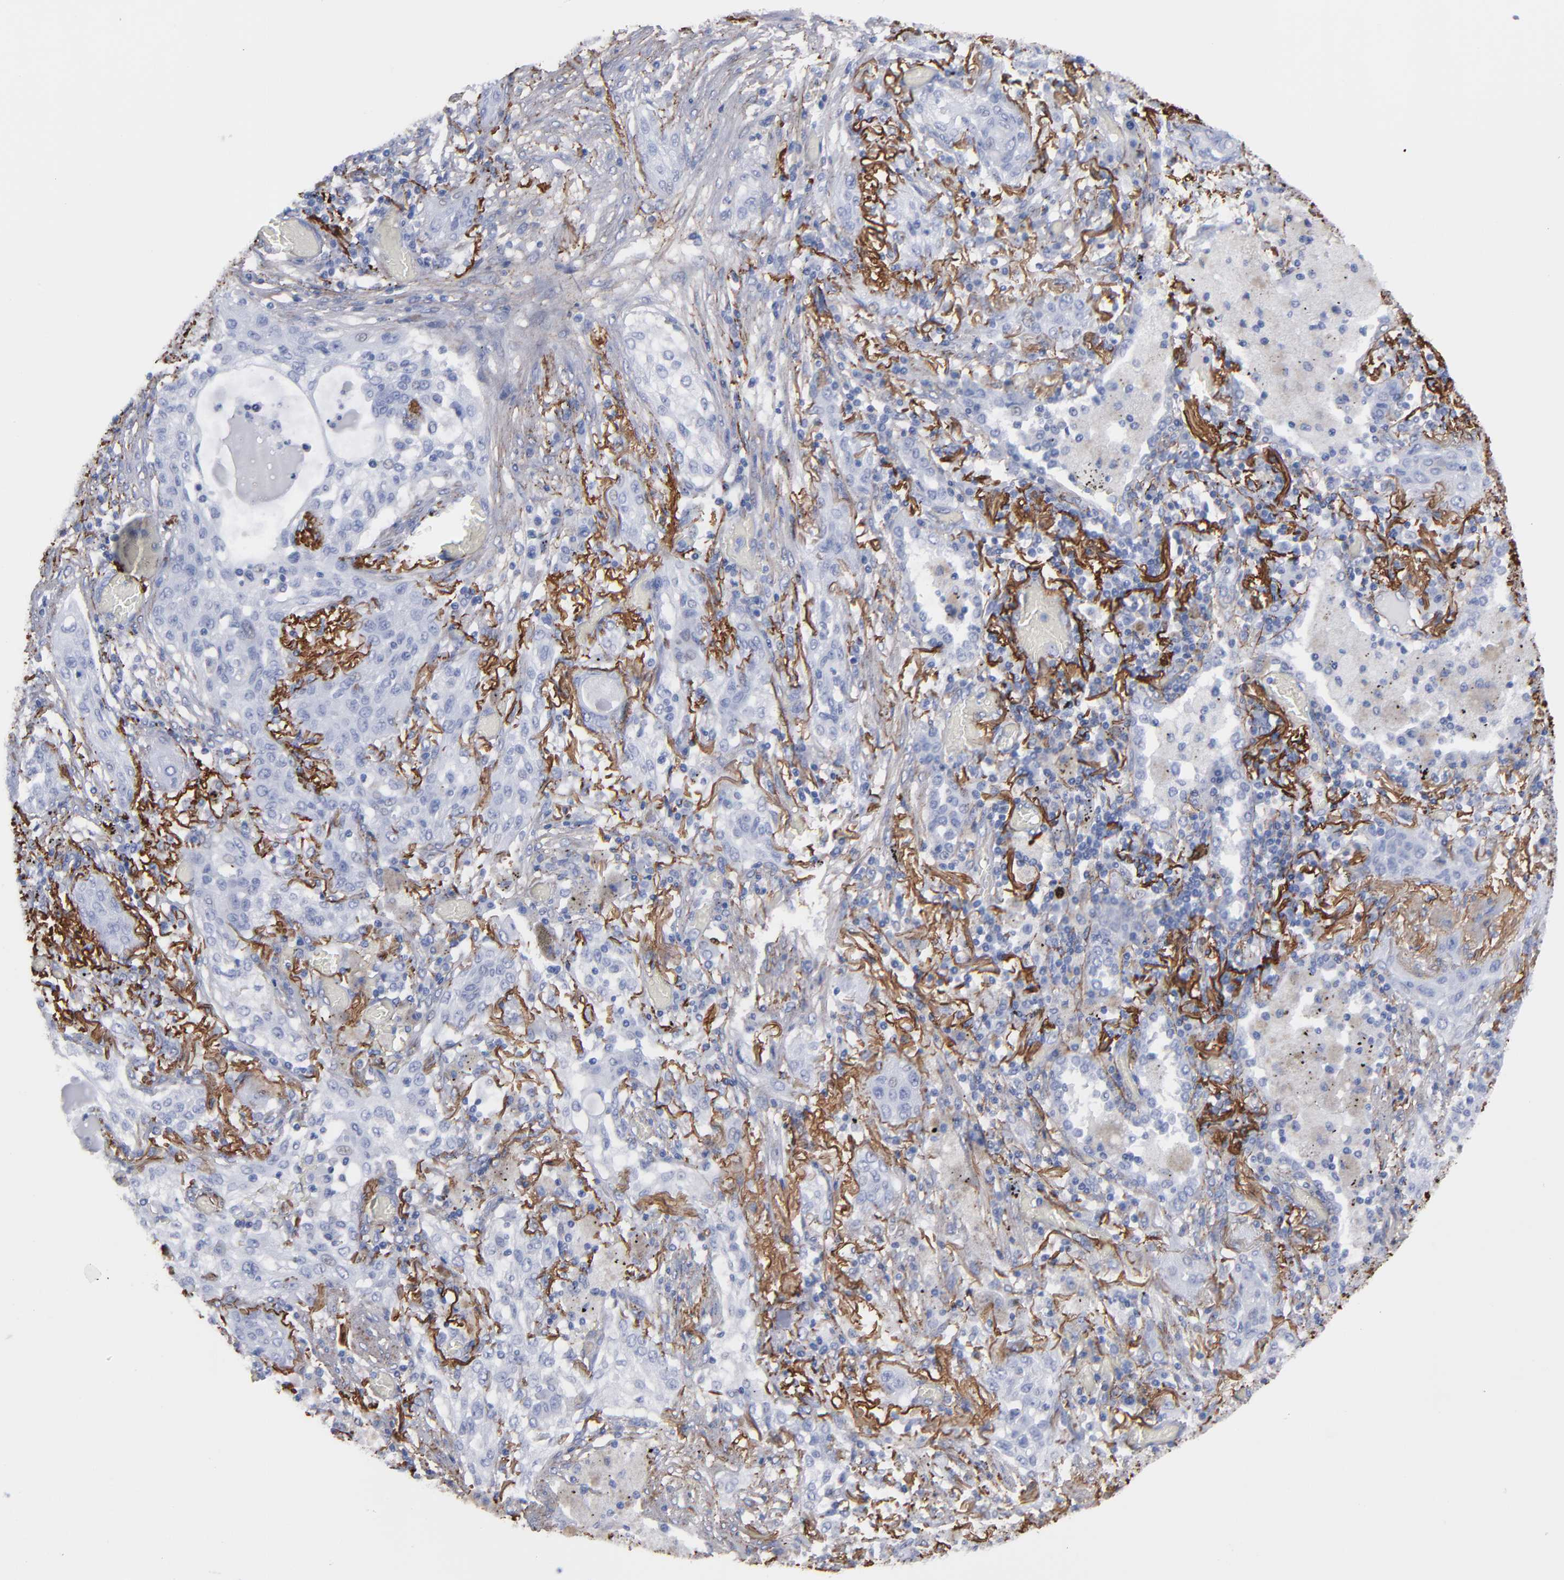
{"staining": {"intensity": "negative", "quantity": "none", "location": "none"}, "tissue": "lung cancer", "cell_type": "Tumor cells", "image_type": "cancer", "snomed": [{"axis": "morphology", "description": "Squamous cell carcinoma, NOS"}, {"axis": "topography", "description": "Lung"}], "caption": "IHC micrograph of squamous cell carcinoma (lung) stained for a protein (brown), which shows no expression in tumor cells.", "gene": "EMILIN1", "patient": {"sex": "female", "age": 47}}